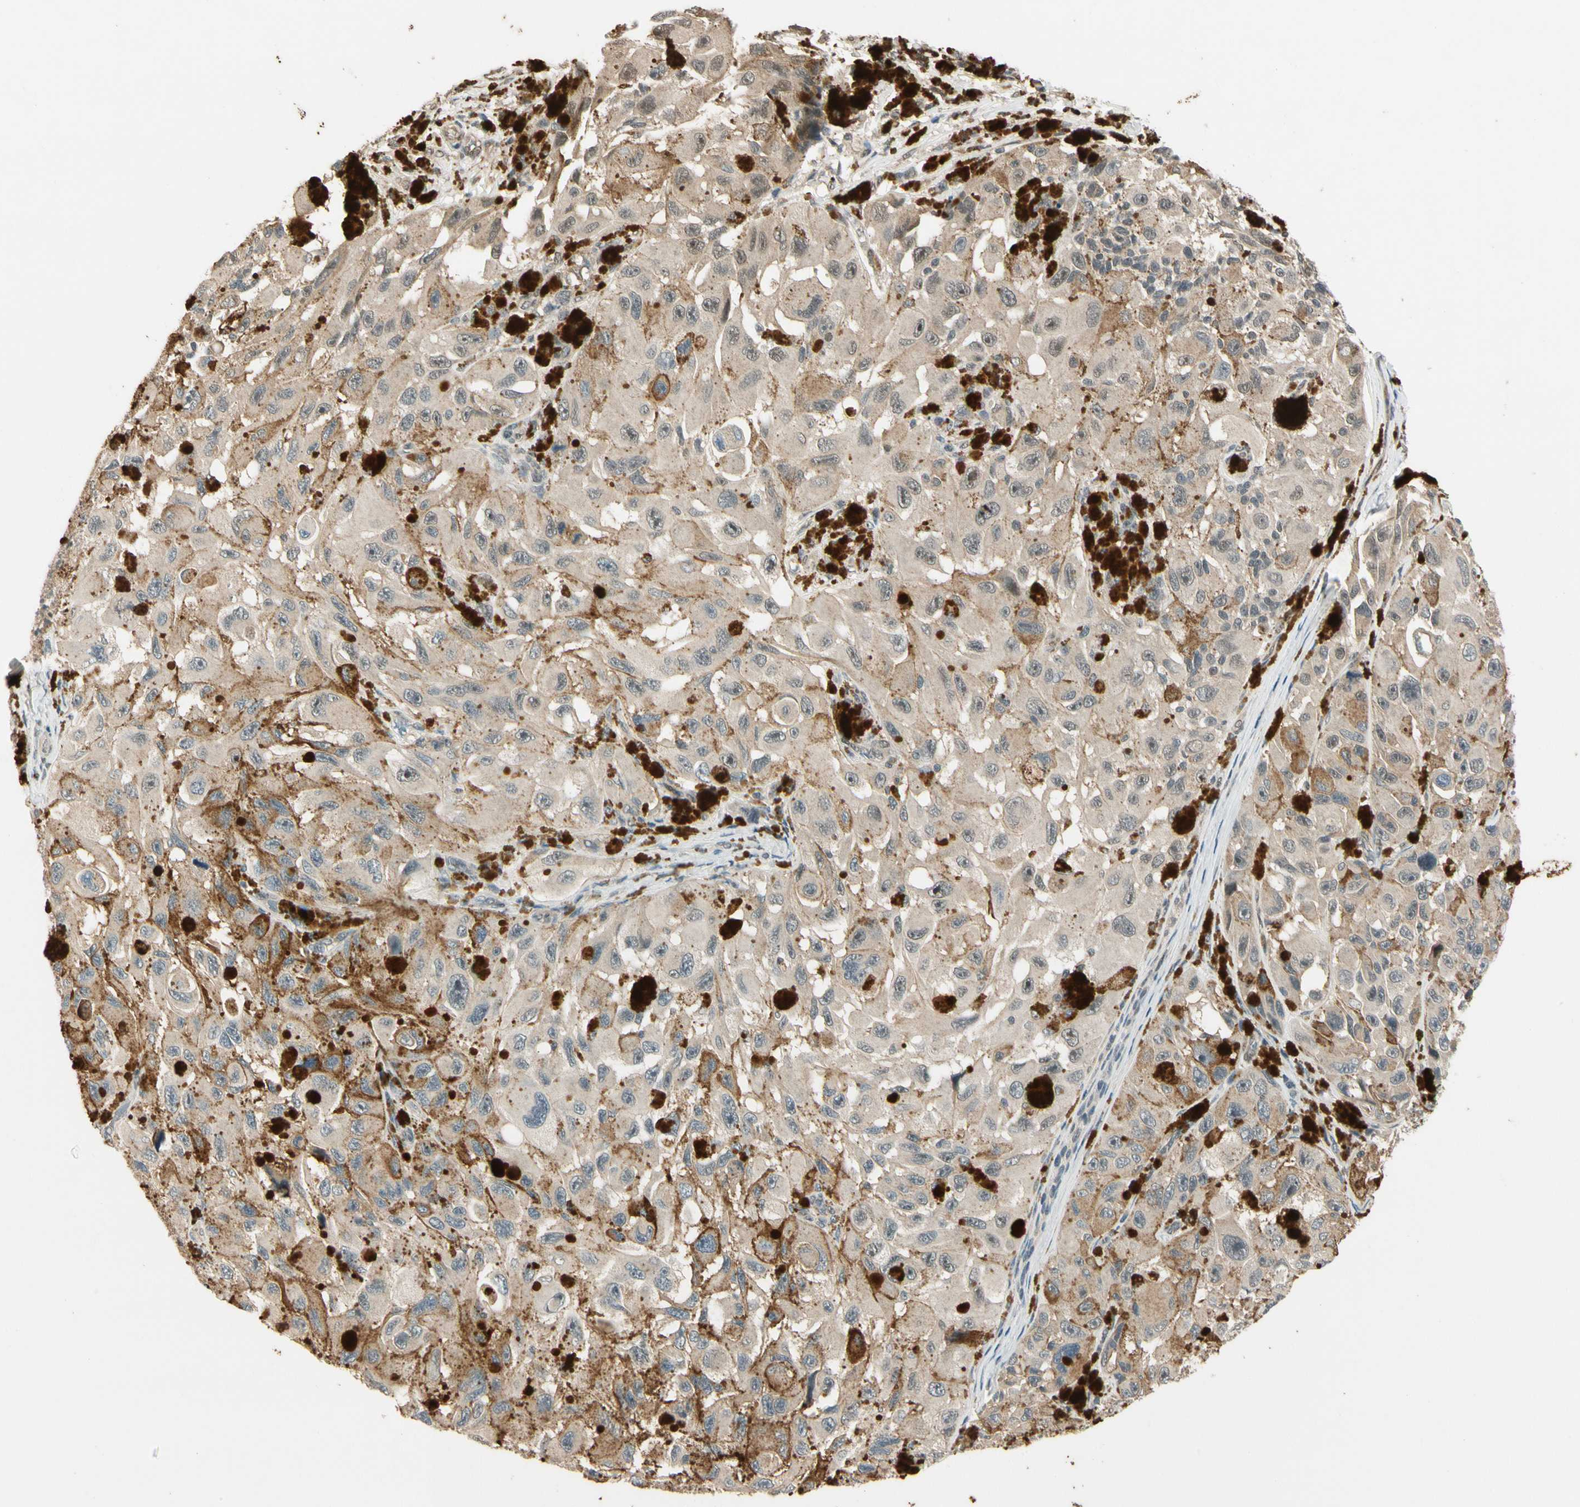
{"staining": {"intensity": "weak", "quantity": ">75%", "location": "cytoplasmic/membranous,nuclear"}, "tissue": "melanoma", "cell_type": "Tumor cells", "image_type": "cancer", "snomed": [{"axis": "morphology", "description": "Malignant melanoma, NOS"}, {"axis": "topography", "description": "Skin"}], "caption": "DAB (3,3'-diaminobenzidine) immunohistochemical staining of malignant melanoma shows weak cytoplasmic/membranous and nuclear protein staining in approximately >75% of tumor cells. Using DAB (brown) and hematoxylin (blue) stains, captured at high magnification using brightfield microscopy.", "gene": "ZSCAN12", "patient": {"sex": "female", "age": 73}}